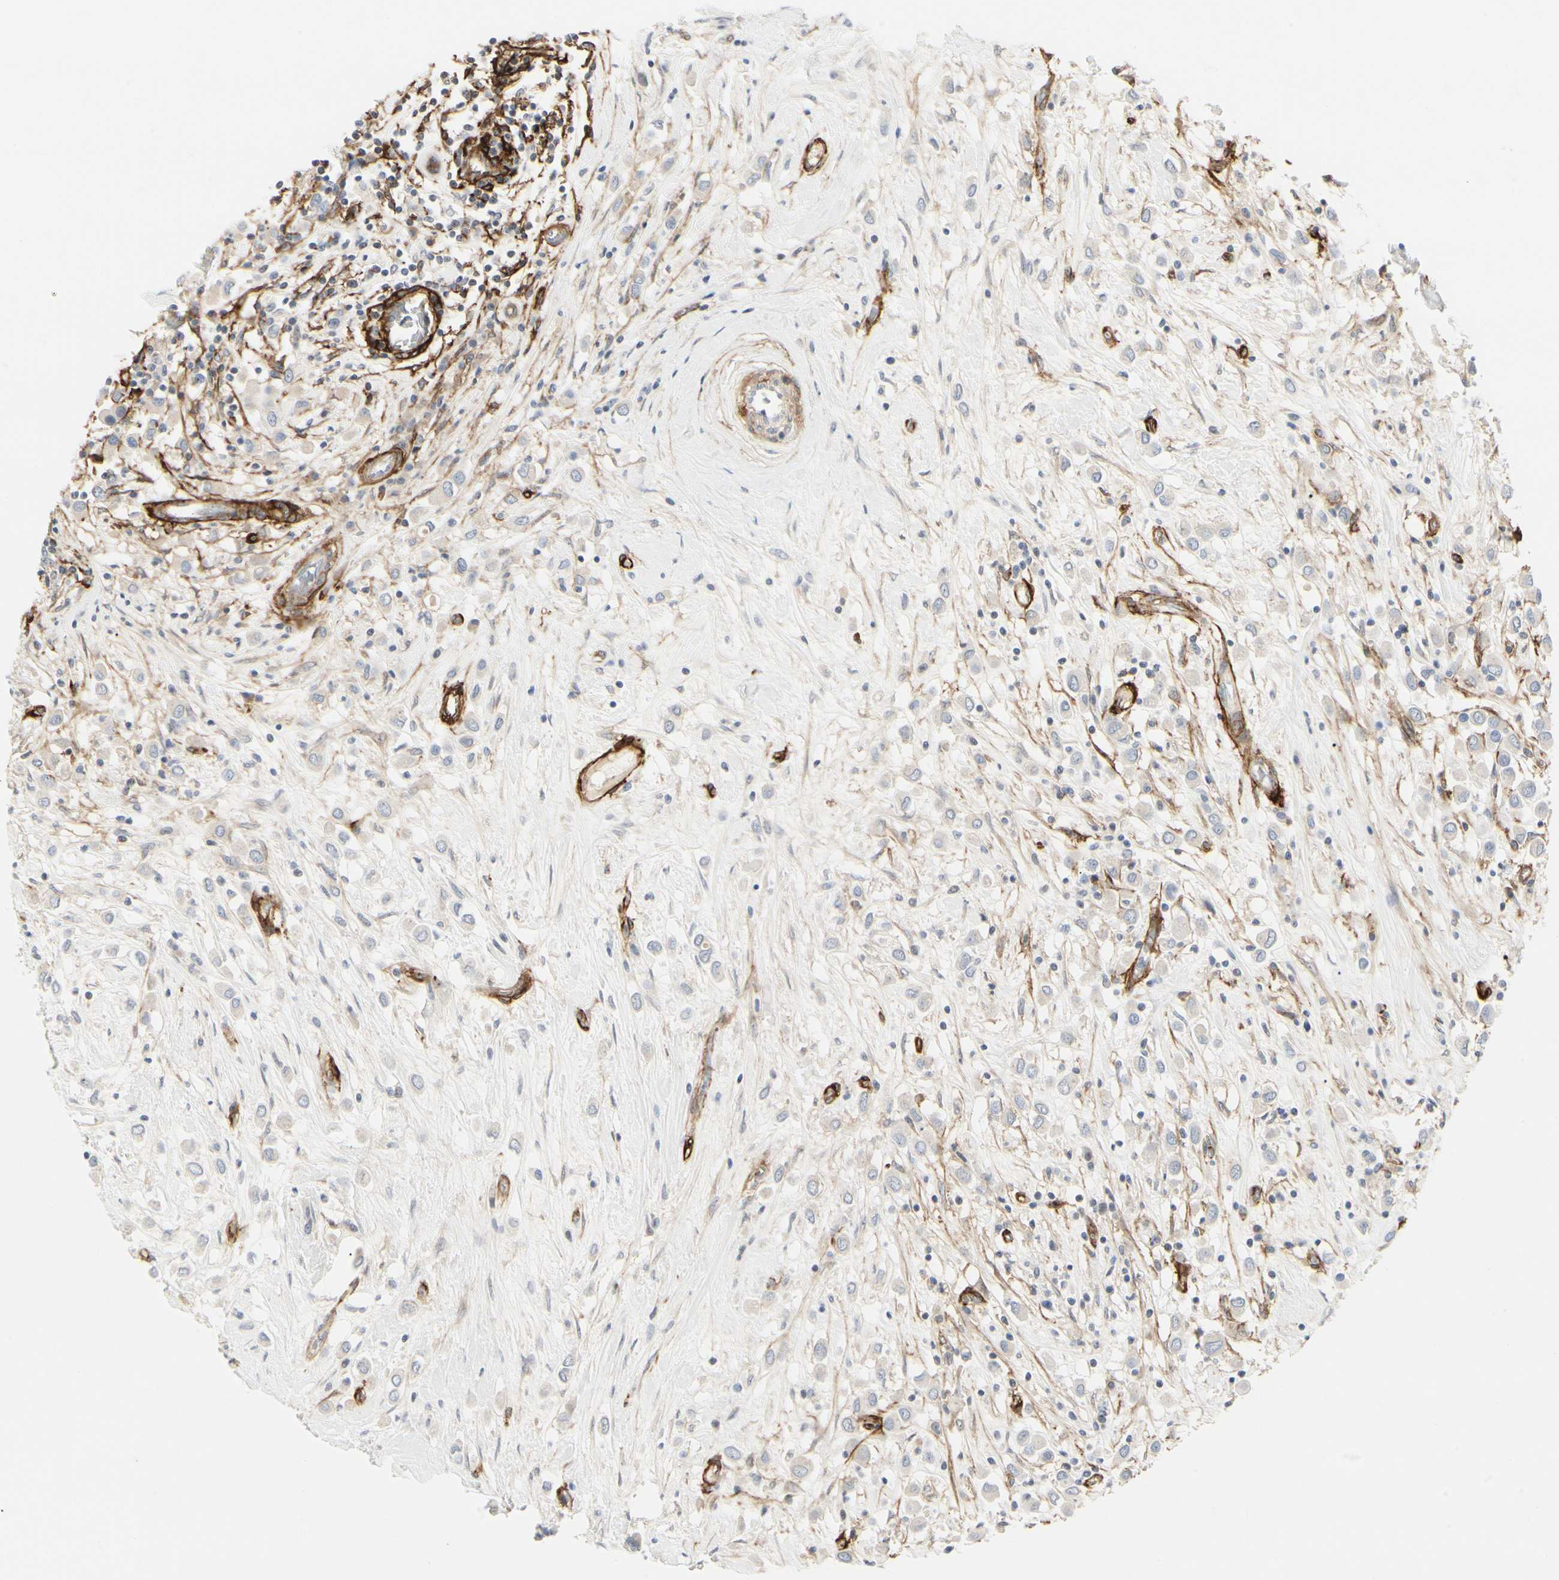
{"staining": {"intensity": "negative", "quantity": "none", "location": "none"}, "tissue": "breast cancer", "cell_type": "Tumor cells", "image_type": "cancer", "snomed": [{"axis": "morphology", "description": "Duct carcinoma"}, {"axis": "topography", "description": "Breast"}], "caption": "Tumor cells are negative for brown protein staining in breast infiltrating ductal carcinoma.", "gene": "GGT5", "patient": {"sex": "female", "age": 61}}